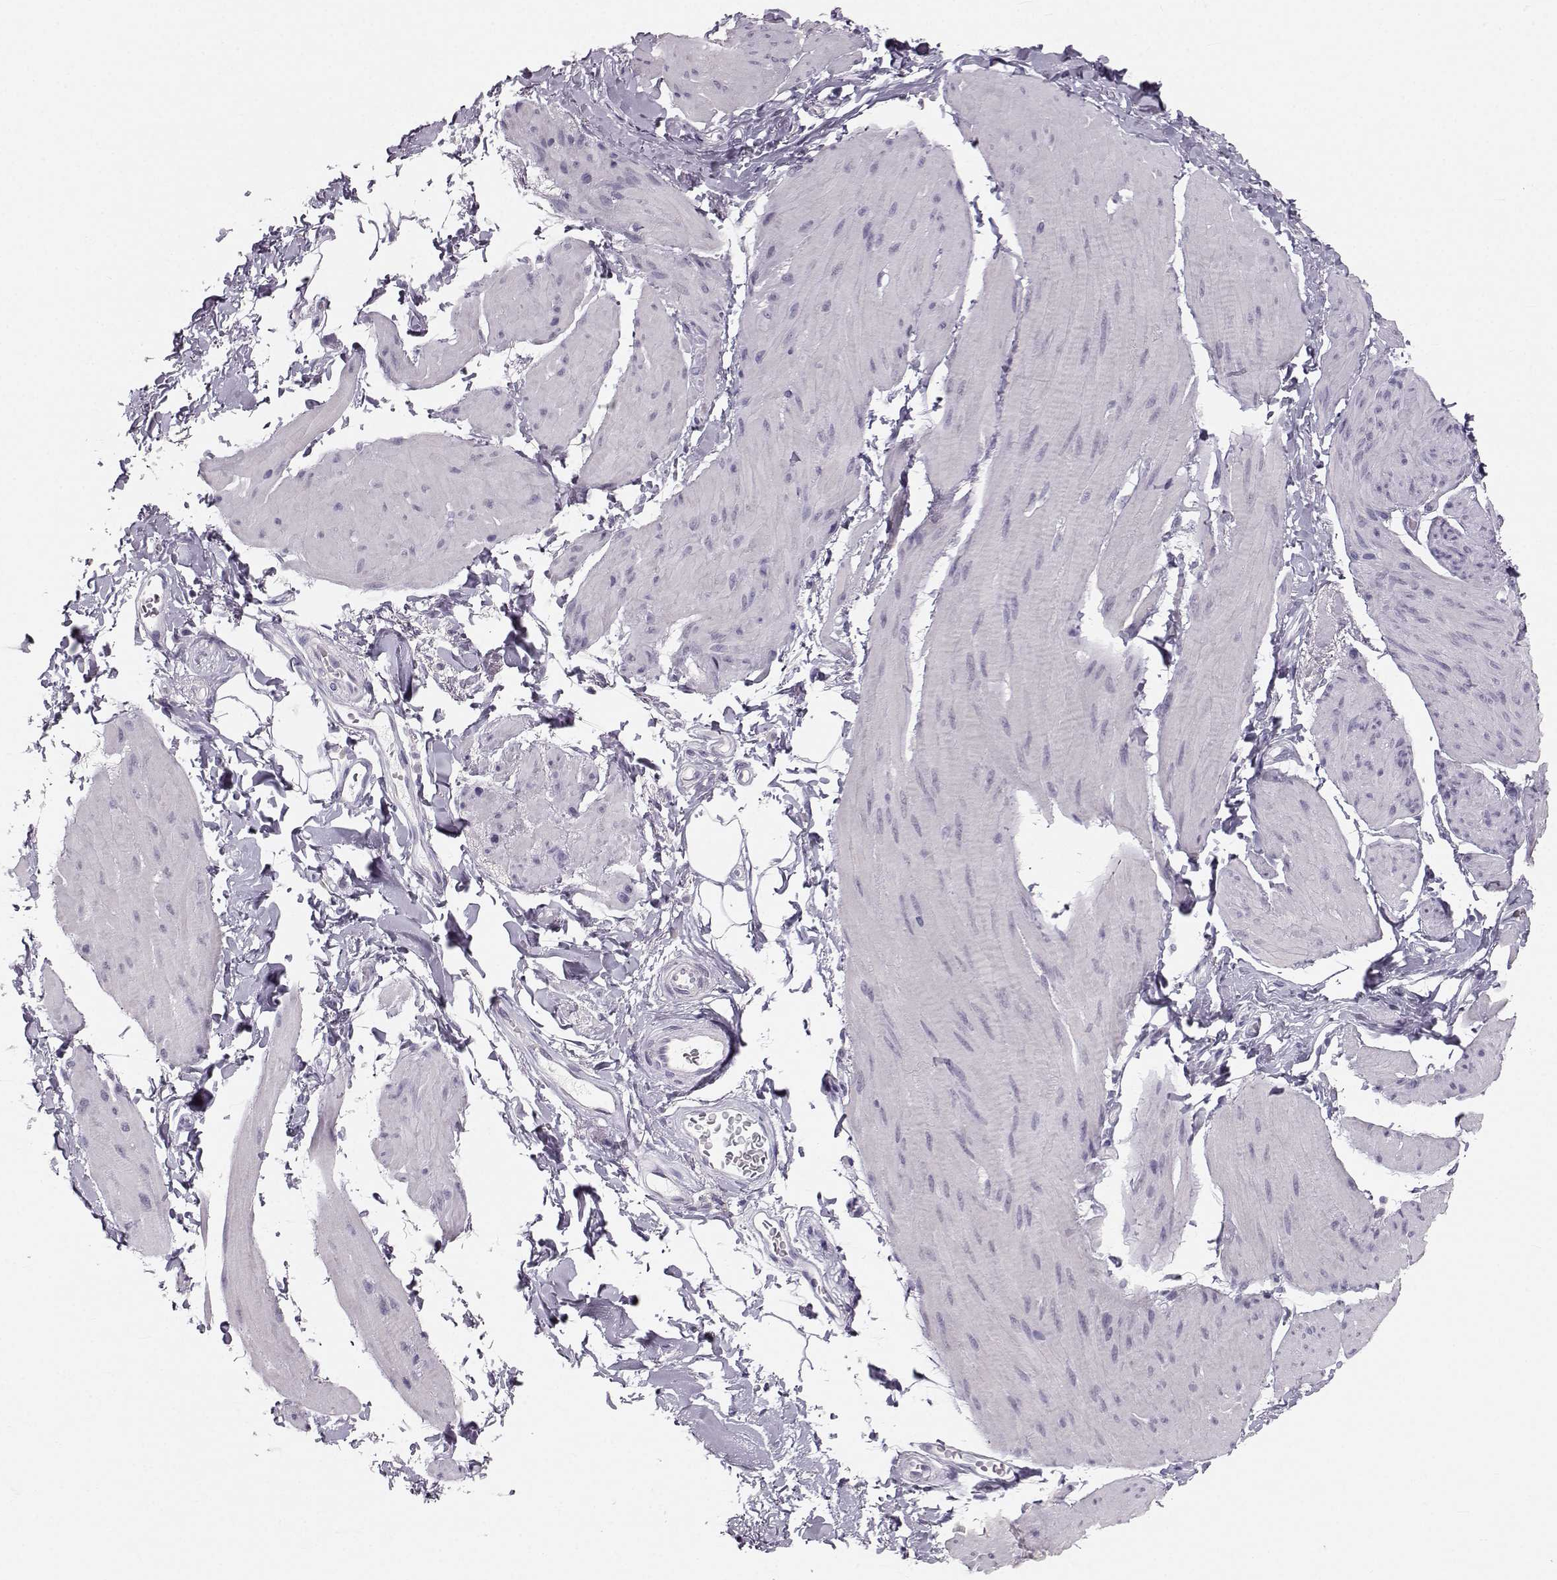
{"staining": {"intensity": "negative", "quantity": "none", "location": "none"}, "tissue": "smooth muscle", "cell_type": "Smooth muscle cells", "image_type": "normal", "snomed": [{"axis": "morphology", "description": "Normal tissue, NOS"}, {"axis": "topography", "description": "Adipose tissue"}, {"axis": "topography", "description": "Smooth muscle"}, {"axis": "topography", "description": "Peripheral nerve tissue"}], "caption": "Immunohistochemistry (IHC) photomicrograph of benign smooth muscle stained for a protein (brown), which displays no positivity in smooth muscle cells.", "gene": "OIP5", "patient": {"sex": "male", "age": 83}}